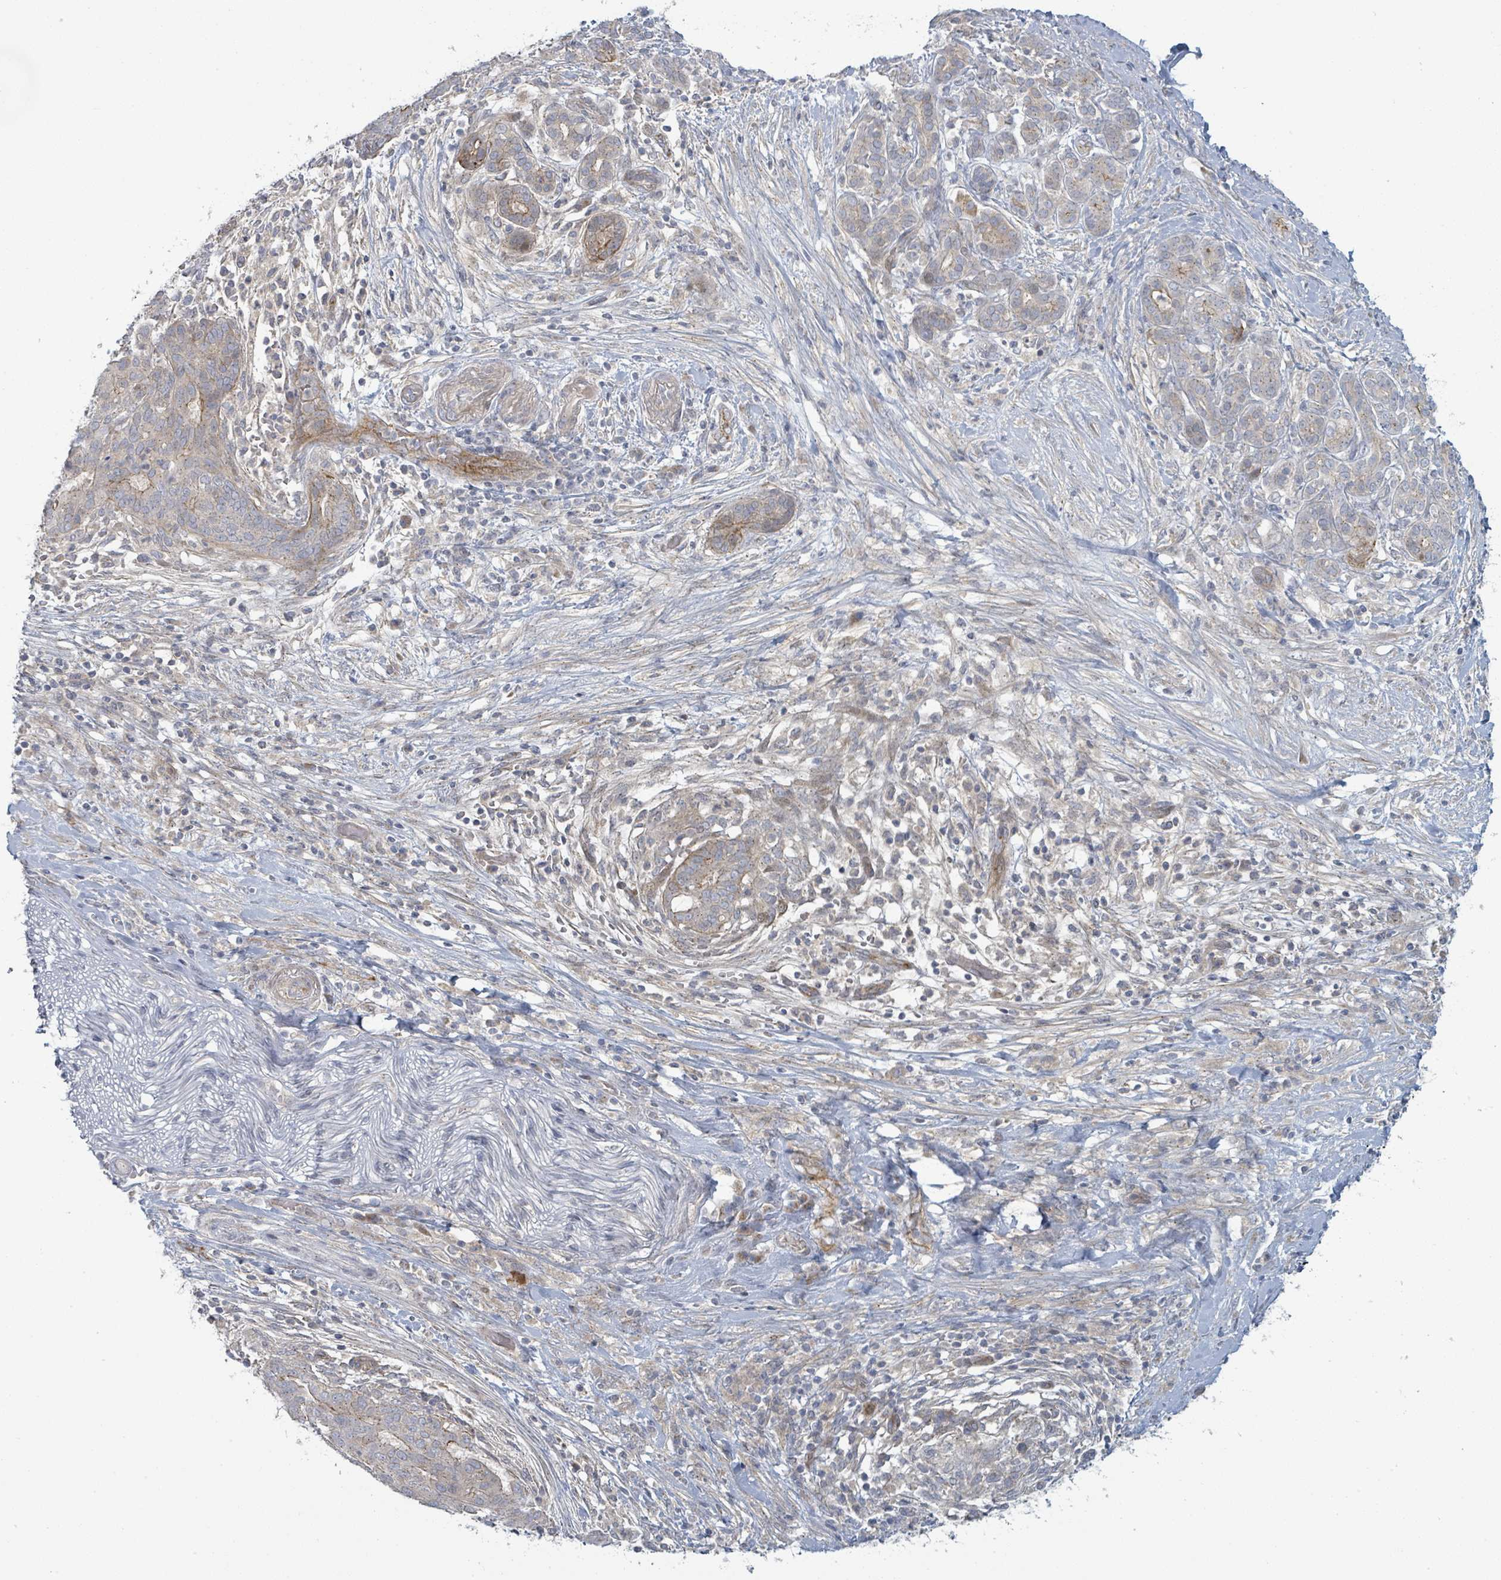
{"staining": {"intensity": "moderate", "quantity": "<25%", "location": "cytoplasmic/membranous"}, "tissue": "pancreatic cancer", "cell_type": "Tumor cells", "image_type": "cancer", "snomed": [{"axis": "morphology", "description": "Adenocarcinoma, NOS"}, {"axis": "topography", "description": "Pancreas"}], "caption": "Immunohistochemical staining of human pancreatic cancer reveals low levels of moderate cytoplasmic/membranous staining in about <25% of tumor cells.", "gene": "COL5A3", "patient": {"sex": "male", "age": 44}}